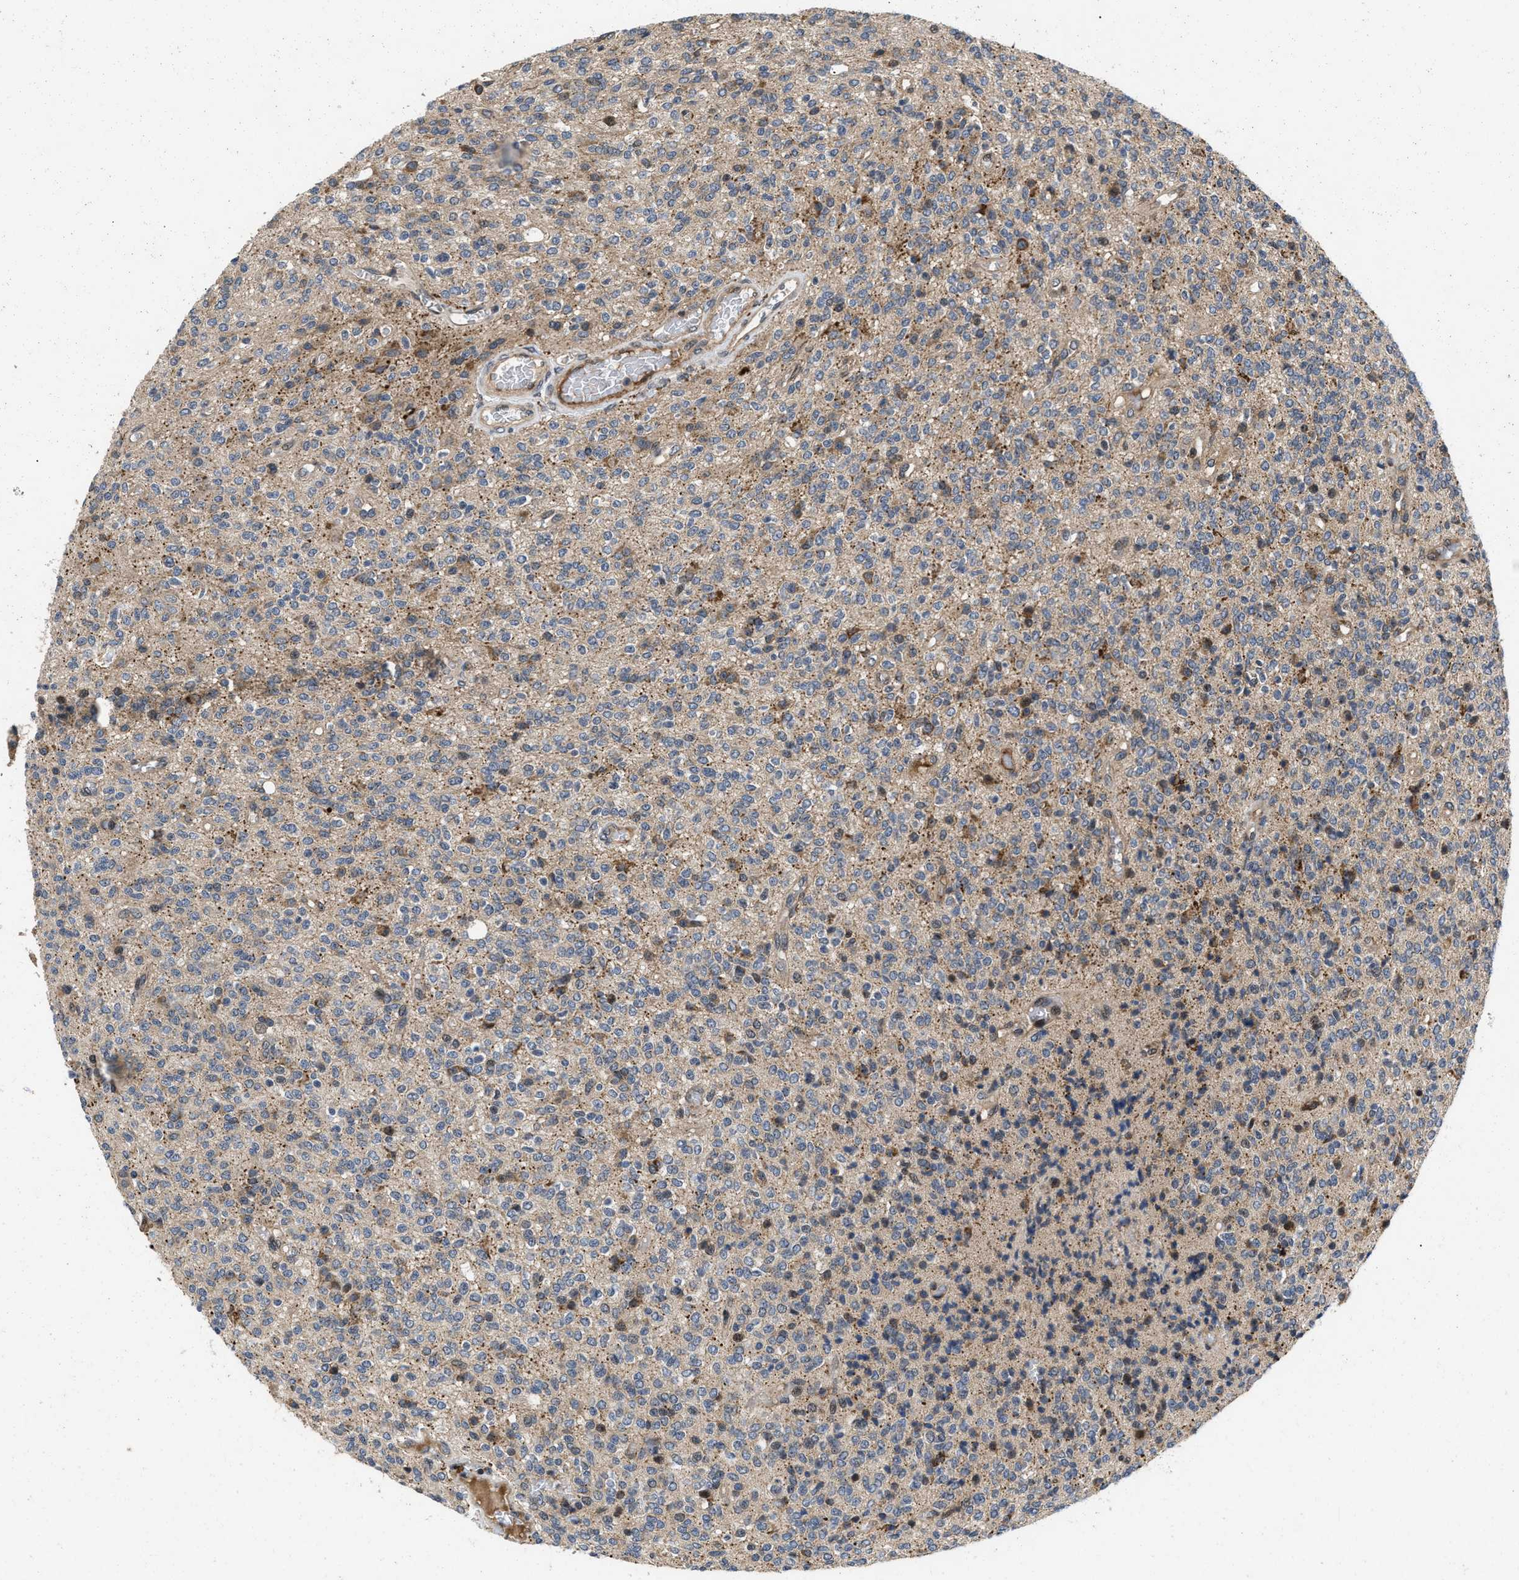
{"staining": {"intensity": "weak", "quantity": "<25%", "location": "cytoplasmic/membranous"}, "tissue": "glioma", "cell_type": "Tumor cells", "image_type": "cancer", "snomed": [{"axis": "morphology", "description": "Glioma, malignant, High grade"}, {"axis": "topography", "description": "Brain"}], "caption": "Protein analysis of malignant glioma (high-grade) demonstrates no significant staining in tumor cells.", "gene": "PRDM14", "patient": {"sex": "male", "age": 34}}